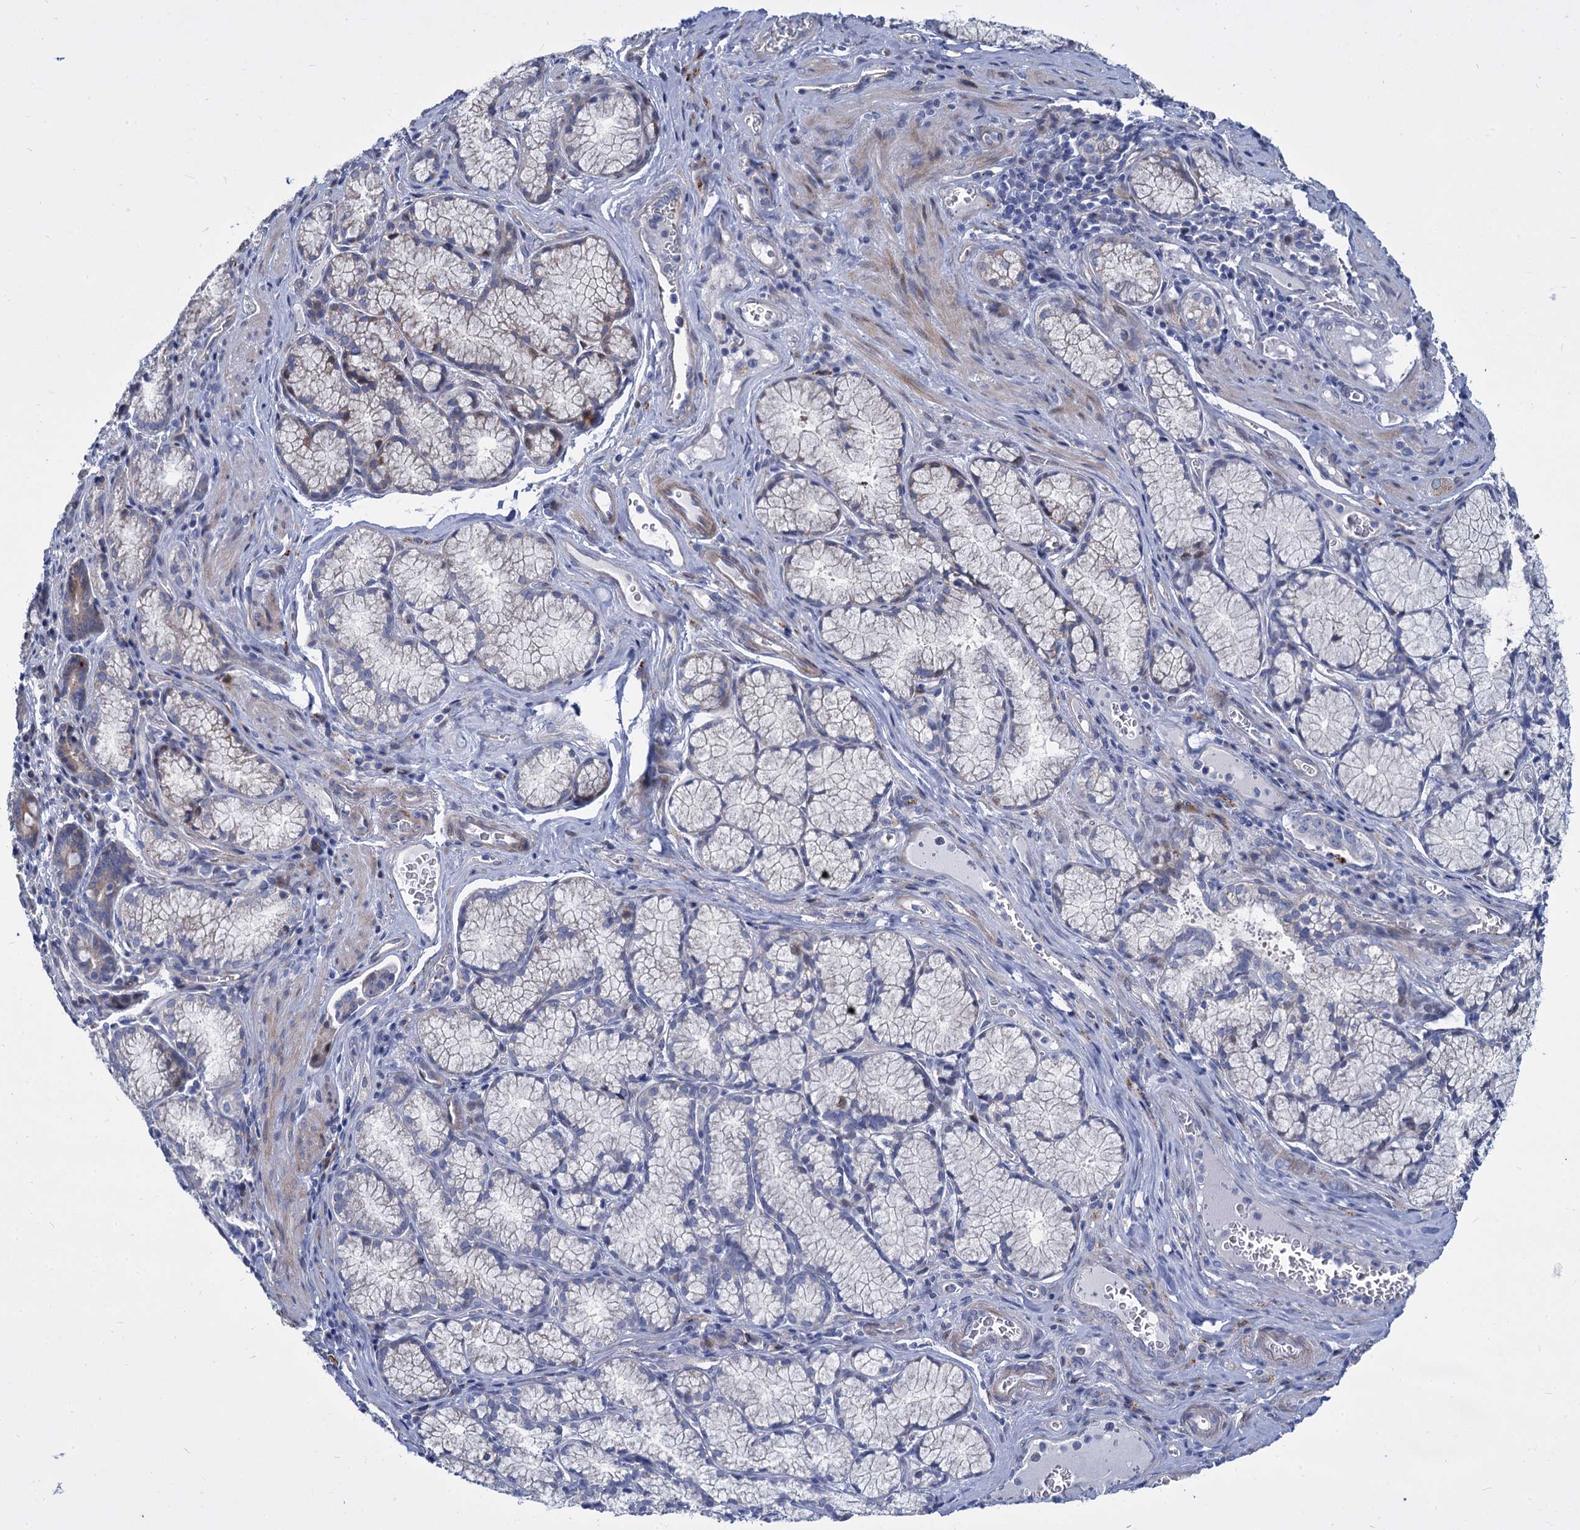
{"staining": {"intensity": "negative", "quantity": "none", "location": "none"}, "tissue": "pancreatic cancer", "cell_type": "Tumor cells", "image_type": "cancer", "snomed": [{"axis": "morphology", "description": "Adenocarcinoma, NOS"}, {"axis": "topography", "description": "Pancreas"}], "caption": "This is a photomicrograph of immunohistochemistry staining of pancreatic cancer (adenocarcinoma), which shows no staining in tumor cells. Nuclei are stained in blue.", "gene": "TRIM77", "patient": {"sex": "male", "age": 70}}